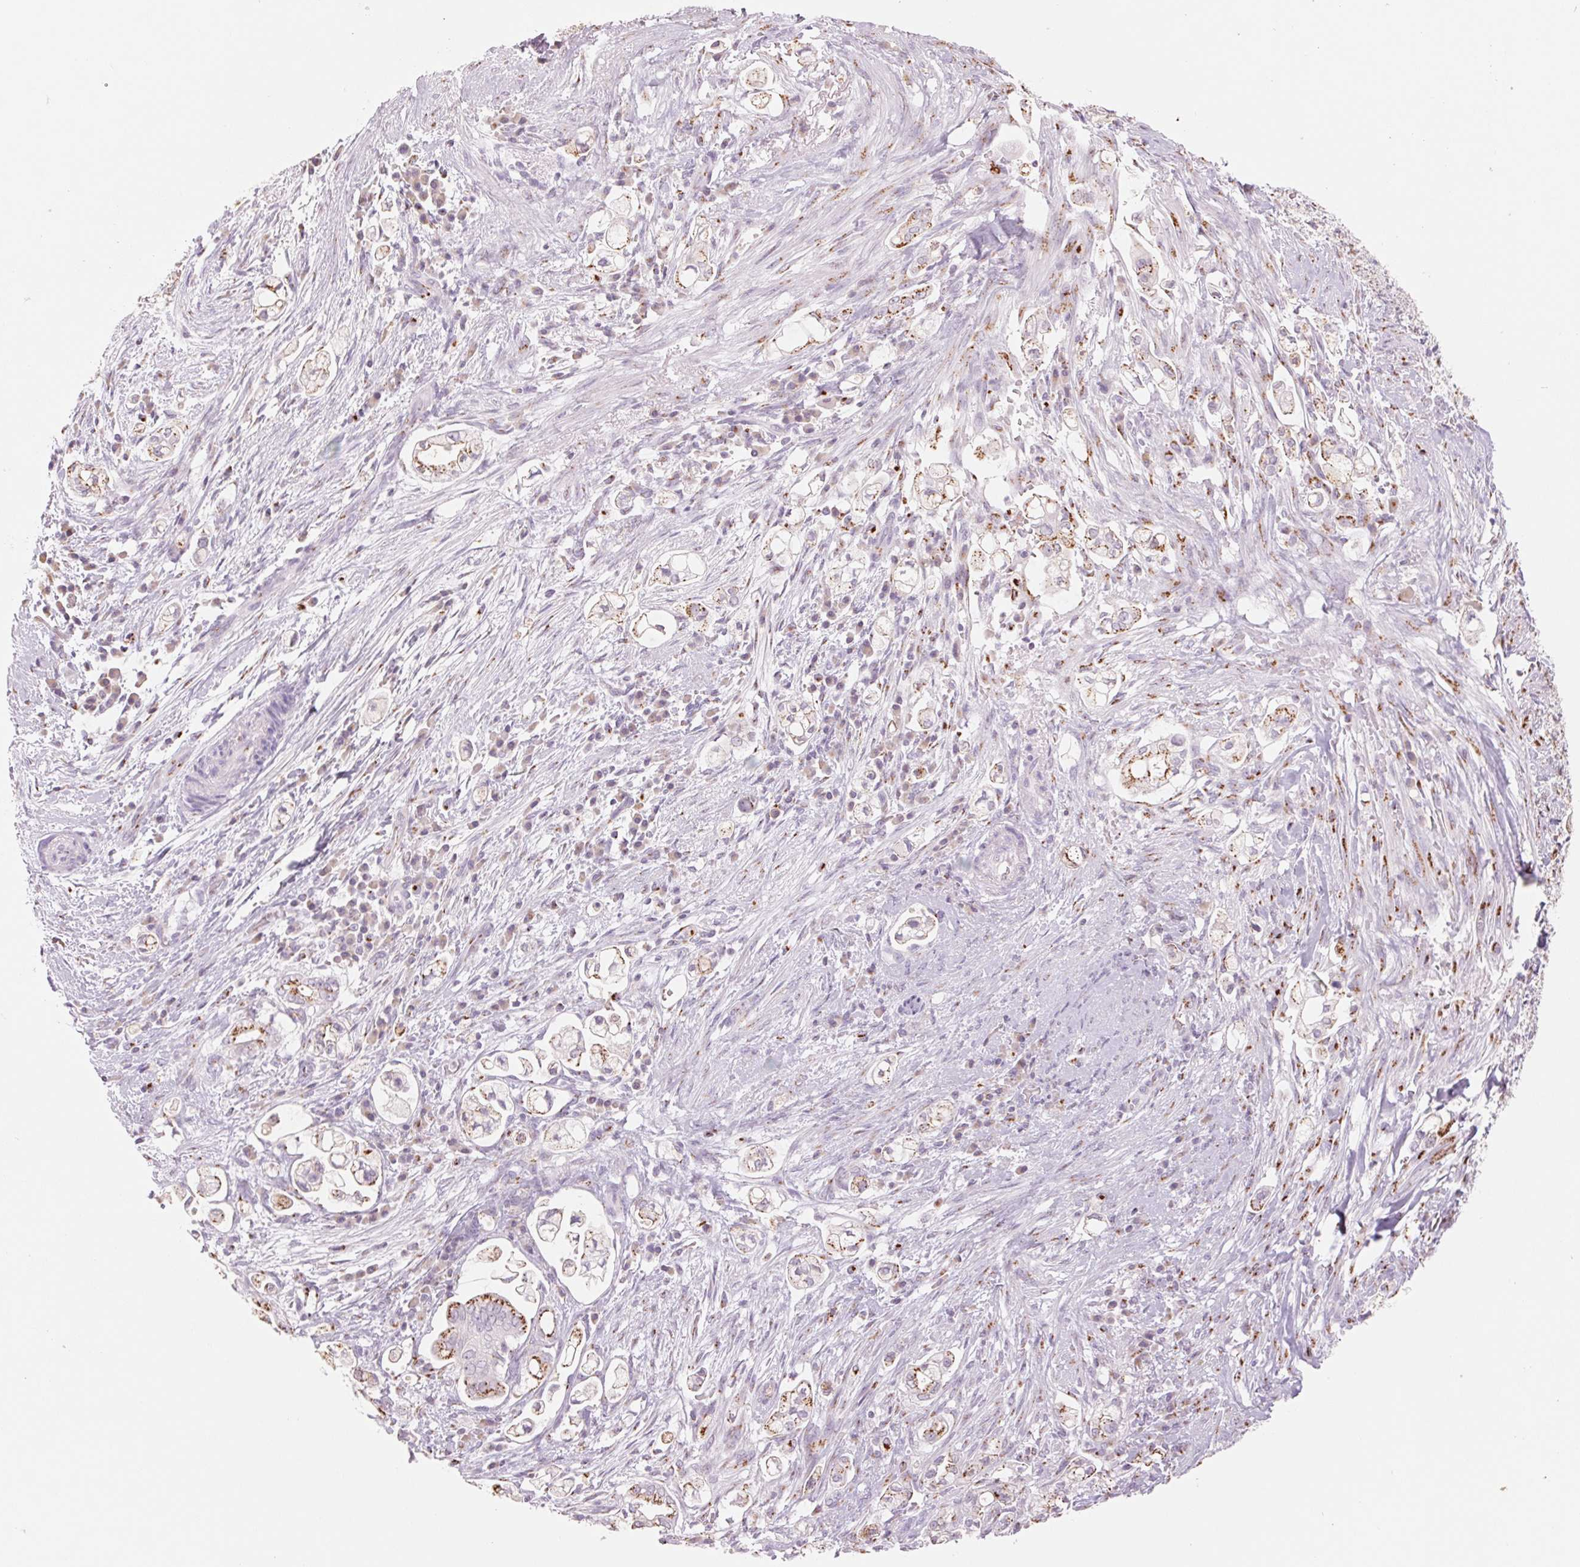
{"staining": {"intensity": "moderate", "quantity": ">75%", "location": "cytoplasmic/membranous"}, "tissue": "pancreatic cancer", "cell_type": "Tumor cells", "image_type": "cancer", "snomed": [{"axis": "morphology", "description": "Adenocarcinoma, NOS"}, {"axis": "topography", "description": "Pancreas"}], "caption": "Tumor cells exhibit moderate cytoplasmic/membranous positivity in about >75% of cells in adenocarcinoma (pancreatic). The staining is performed using DAB (3,3'-diaminobenzidine) brown chromogen to label protein expression. The nuclei are counter-stained blue using hematoxylin.", "gene": "GALNT7", "patient": {"sex": "female", "age": 69}}